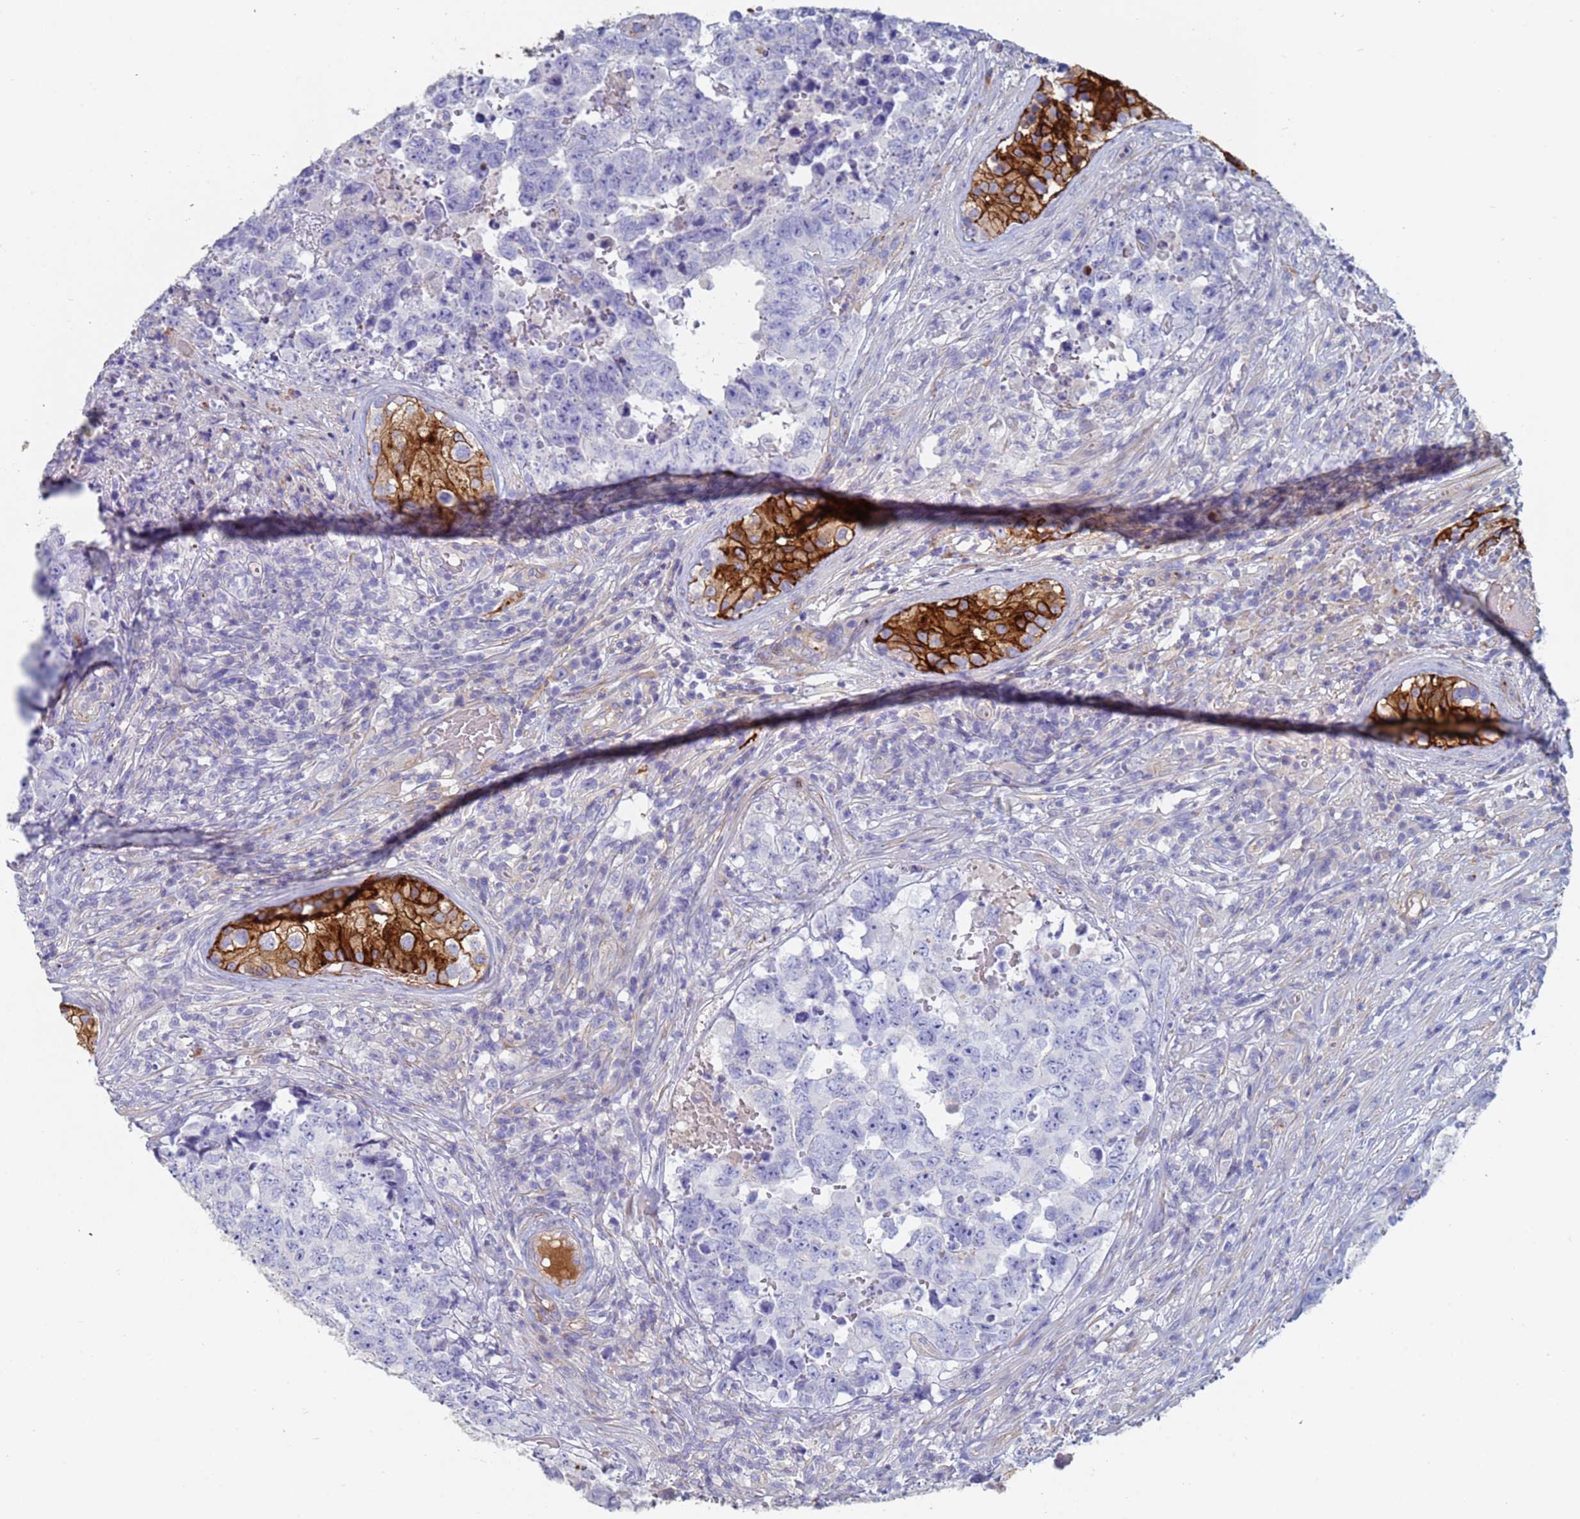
{"staining": {"intensity": "negative", "quantity": "none", "location": "none"}, "tissue": "testis cancer", "cell_type": "Tumor cells", "image_type": "cancer", "snomed": [{"axis": "morphology", "description": "Normal tissue, NOS"}, {"axis": "morphology", "description": "Carcinoma, Embryonal, NOS"}, {"axis": "topography", "description": "Testis"}, {"axis": "topography", "description": "Epididymis"}], "caption": "This is an IHC histopathology image of testis cancer. There is no expression in tumor cells.", "gene": "ABCA8", "patient": {"sex": "male", "age": 25}}